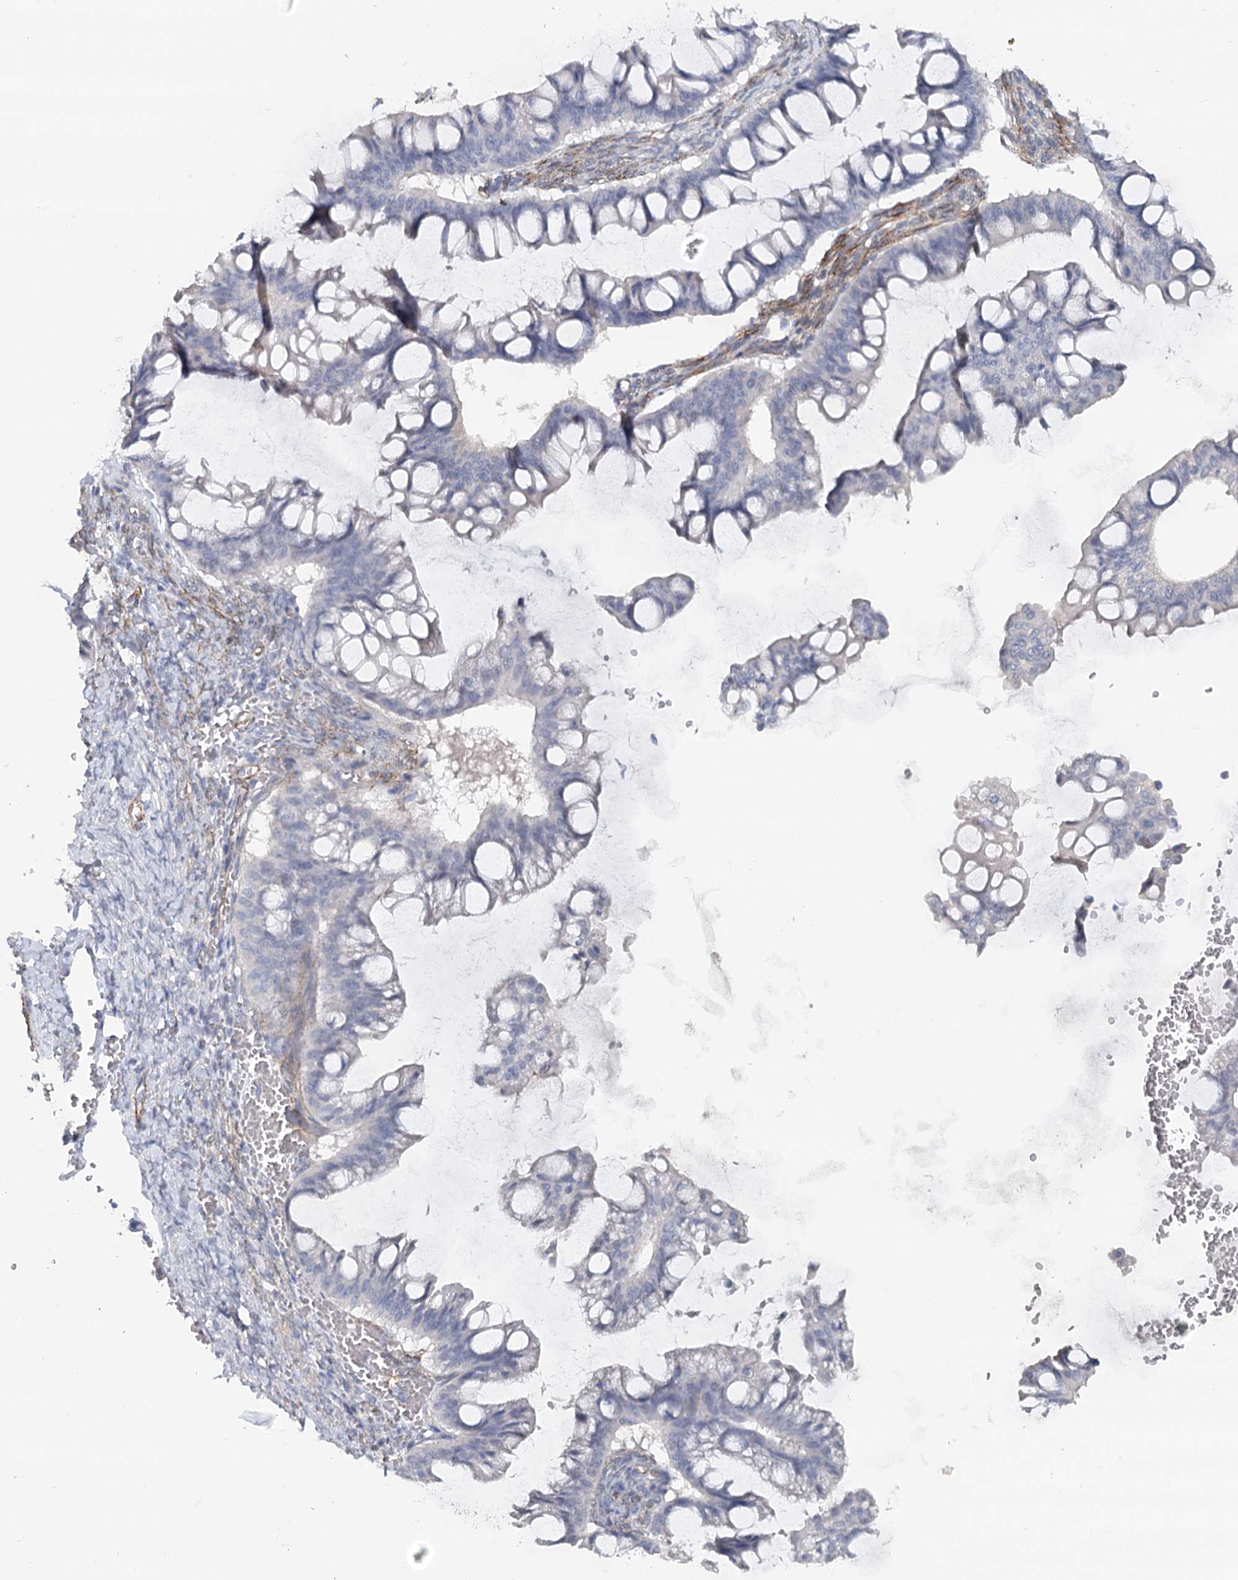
{"staining": {"intensity": "negative", "quantity": "none", "location": "none"}, "tissue": "ovarian cancer", "cell_type": "Tumor cells", "image_type": "cancer", "snomed": [{"axis": "morphology", "description": "Cystadenocarcinoma, mucinous, NOS"}, {"axis": "topography", "description": "Ovary"}], "caption": "This is a micrograph of IHC staining of ovarian mucinous cystadenocarcinoma, which shows no expression in tumor cells.", "gene": "SYNPO", "patient": {"sex": "female", "age": 73}}